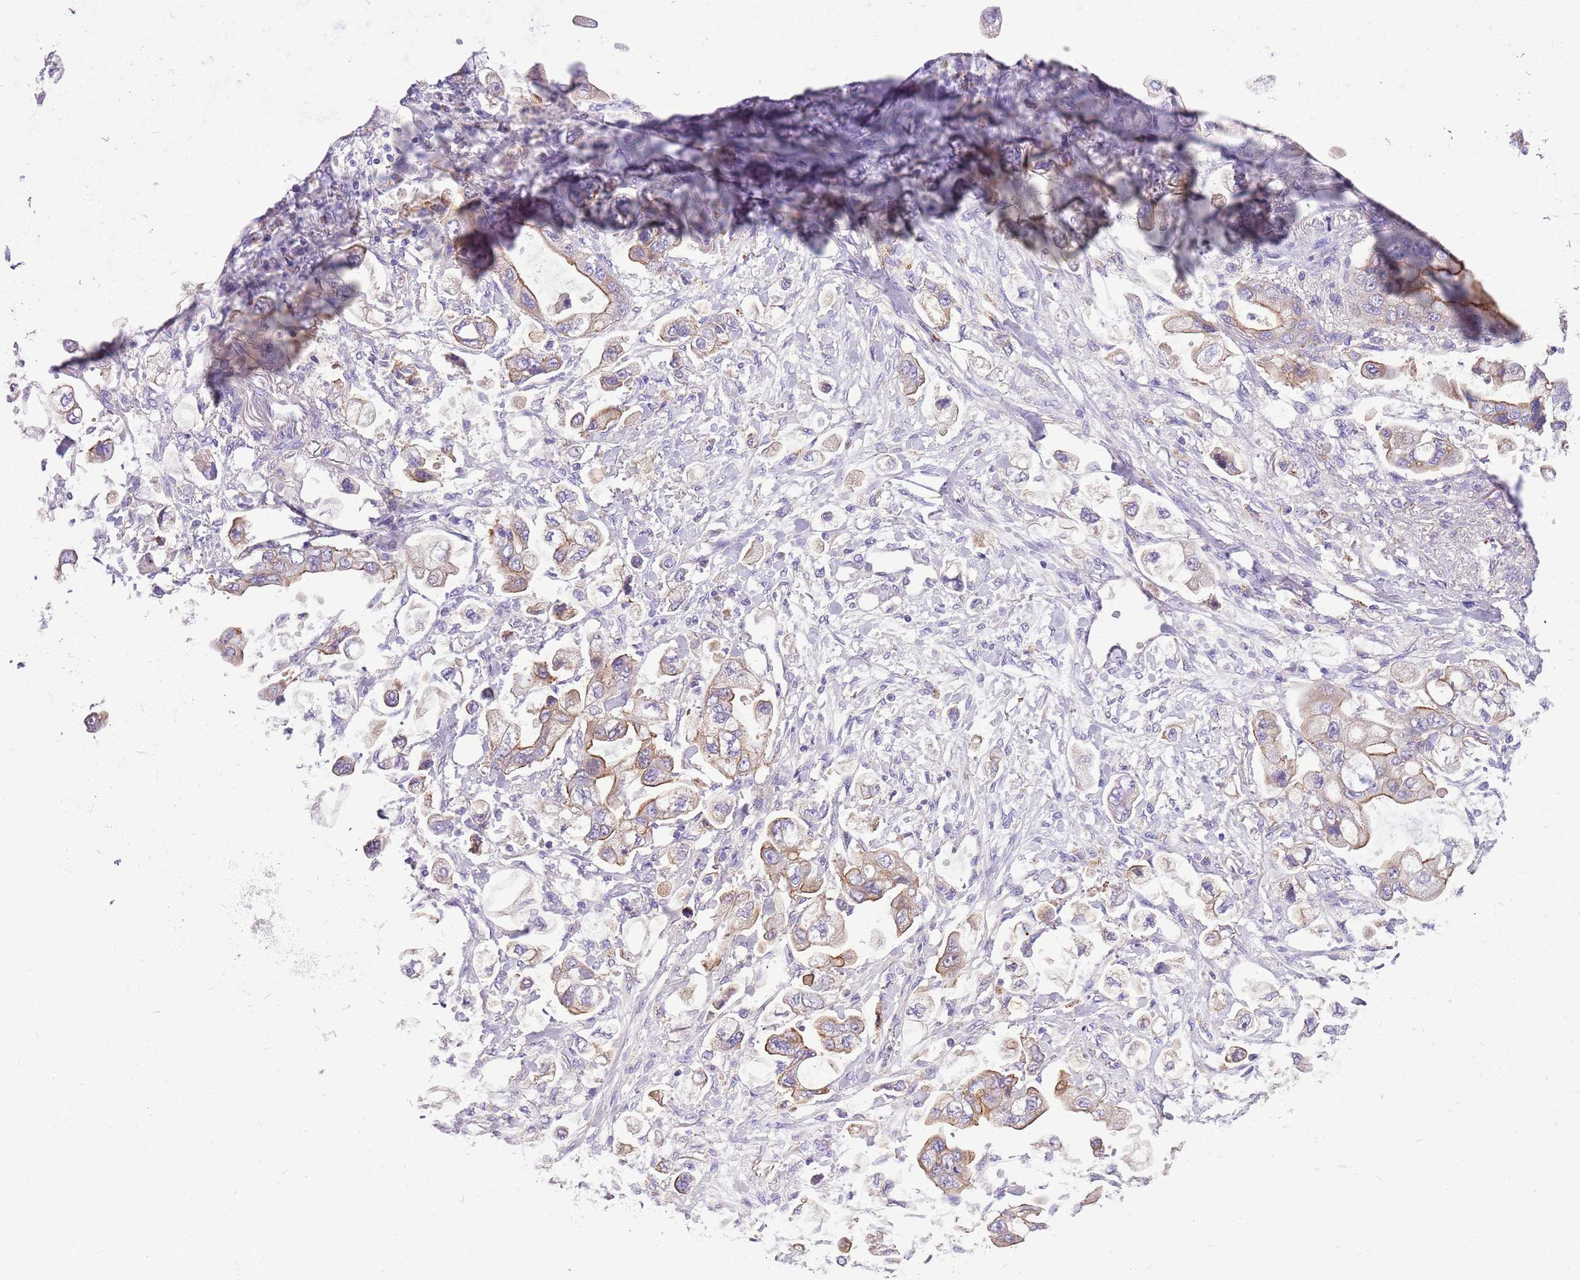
{"staining": {"intensity": "moderate", "quantity": ">75%", "location": "cytoplasmic/membranous"}, "tissue": "stomach cancer", "cell_type": "Tumor cells", "image_type": "cancer", "snomed": [{"axis": "morphology", "description": "Adenocarcinoma, NOS"}, {"axis": "topography", "description": "Stomach"}], "caption": "DAB immunohistochemical staining of human adenocarcinoma (stomach) demonstrates moderate cytoplasmic/membranous protein staining in approximately >75% of tumor cells.", "gene": "NTN4", "patient": {"sex": "male", "age": 62}}